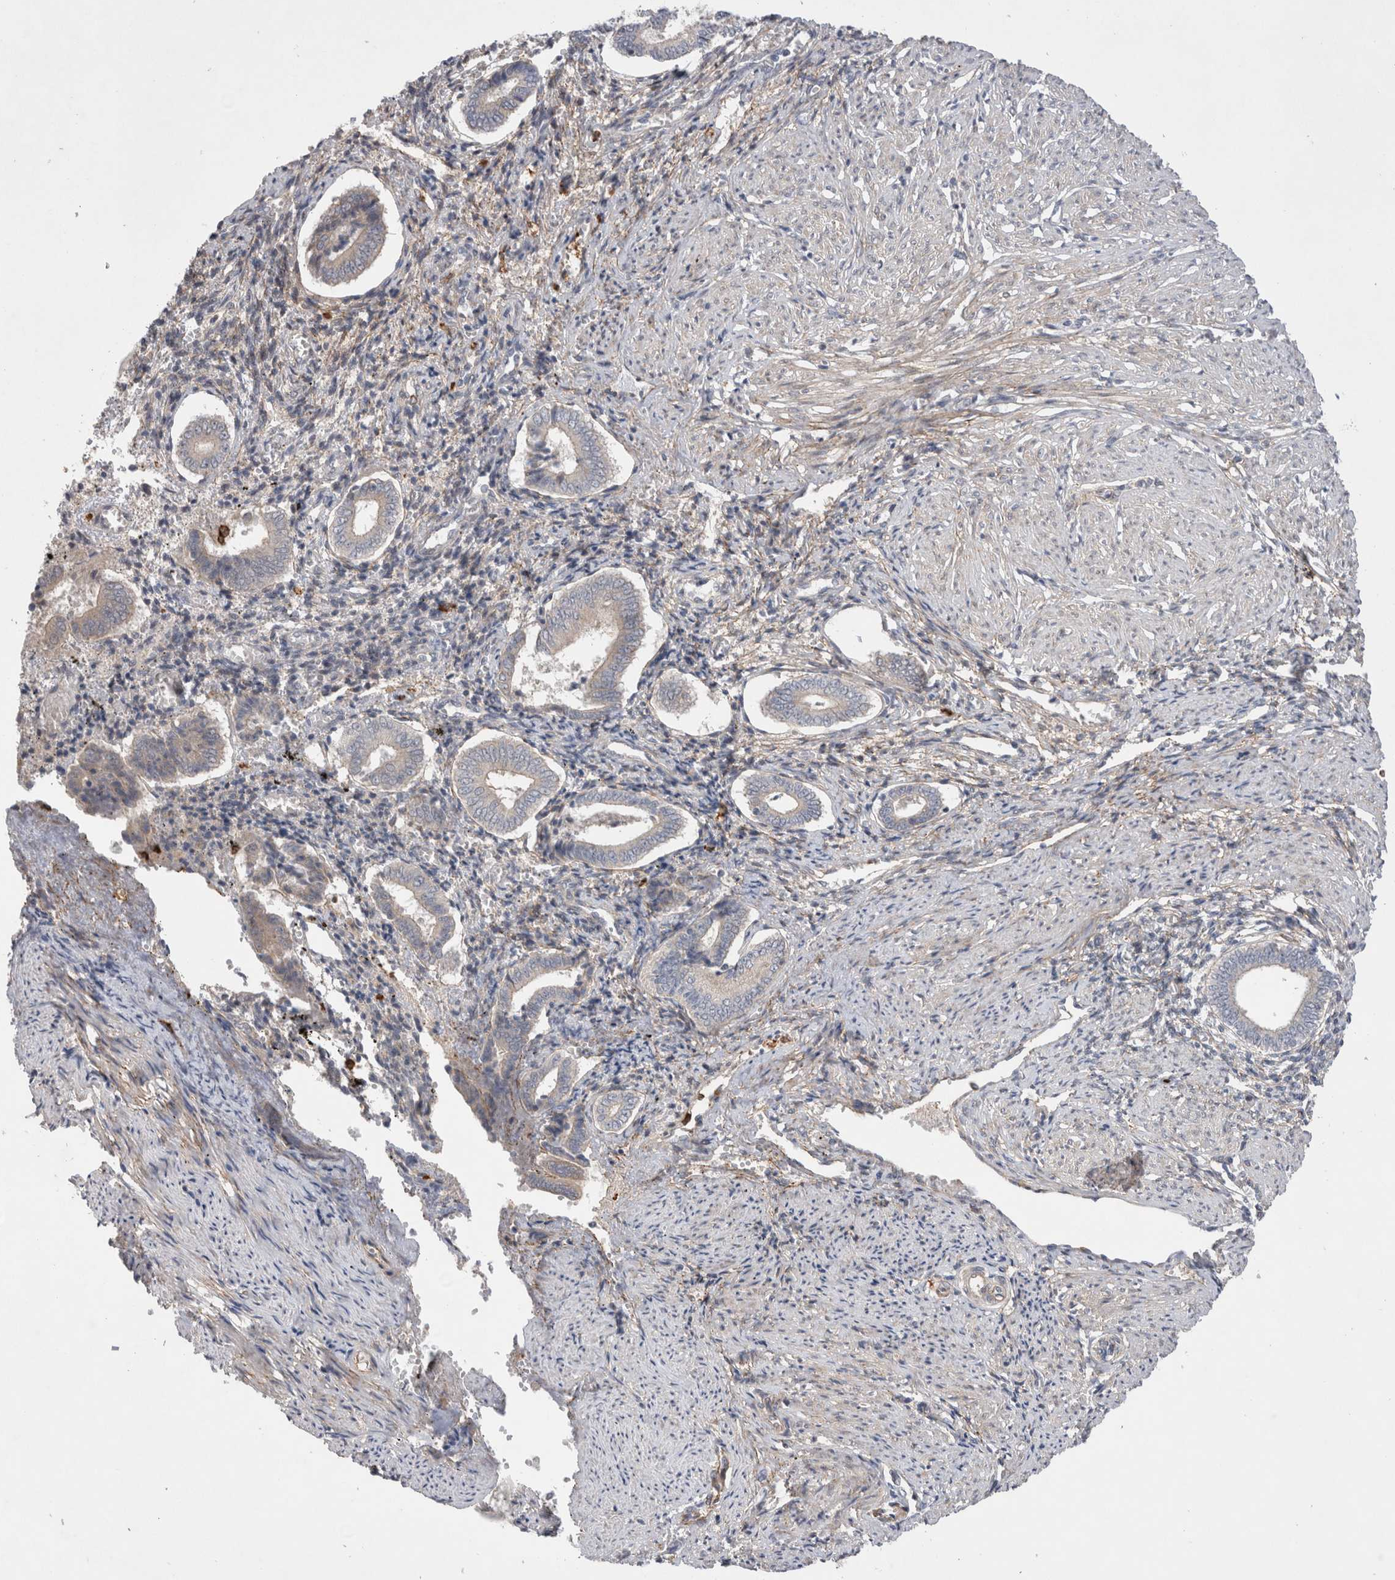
{"staining": {"intensity": "negative", "quantity": "none", "location": "none"}, "tissue": "endometrium", "cell_type": "Cells in endometrial stroma", "image_type": "normal", "snomed": [{"axis": "morphology", "description": "Normal tissue, NOS"}, {"axis": "topography", "description": "Endometrium"}], "caption": "DAB (3,3'-diaminobenzidine) immunohistochemical staining of benign endometrium demonstrates no significant staining in cells in endometrial stroma. Nuclei are stained in blue.", "gene": "GSDMB", "patient": {"sex": "female", "age": 42}}